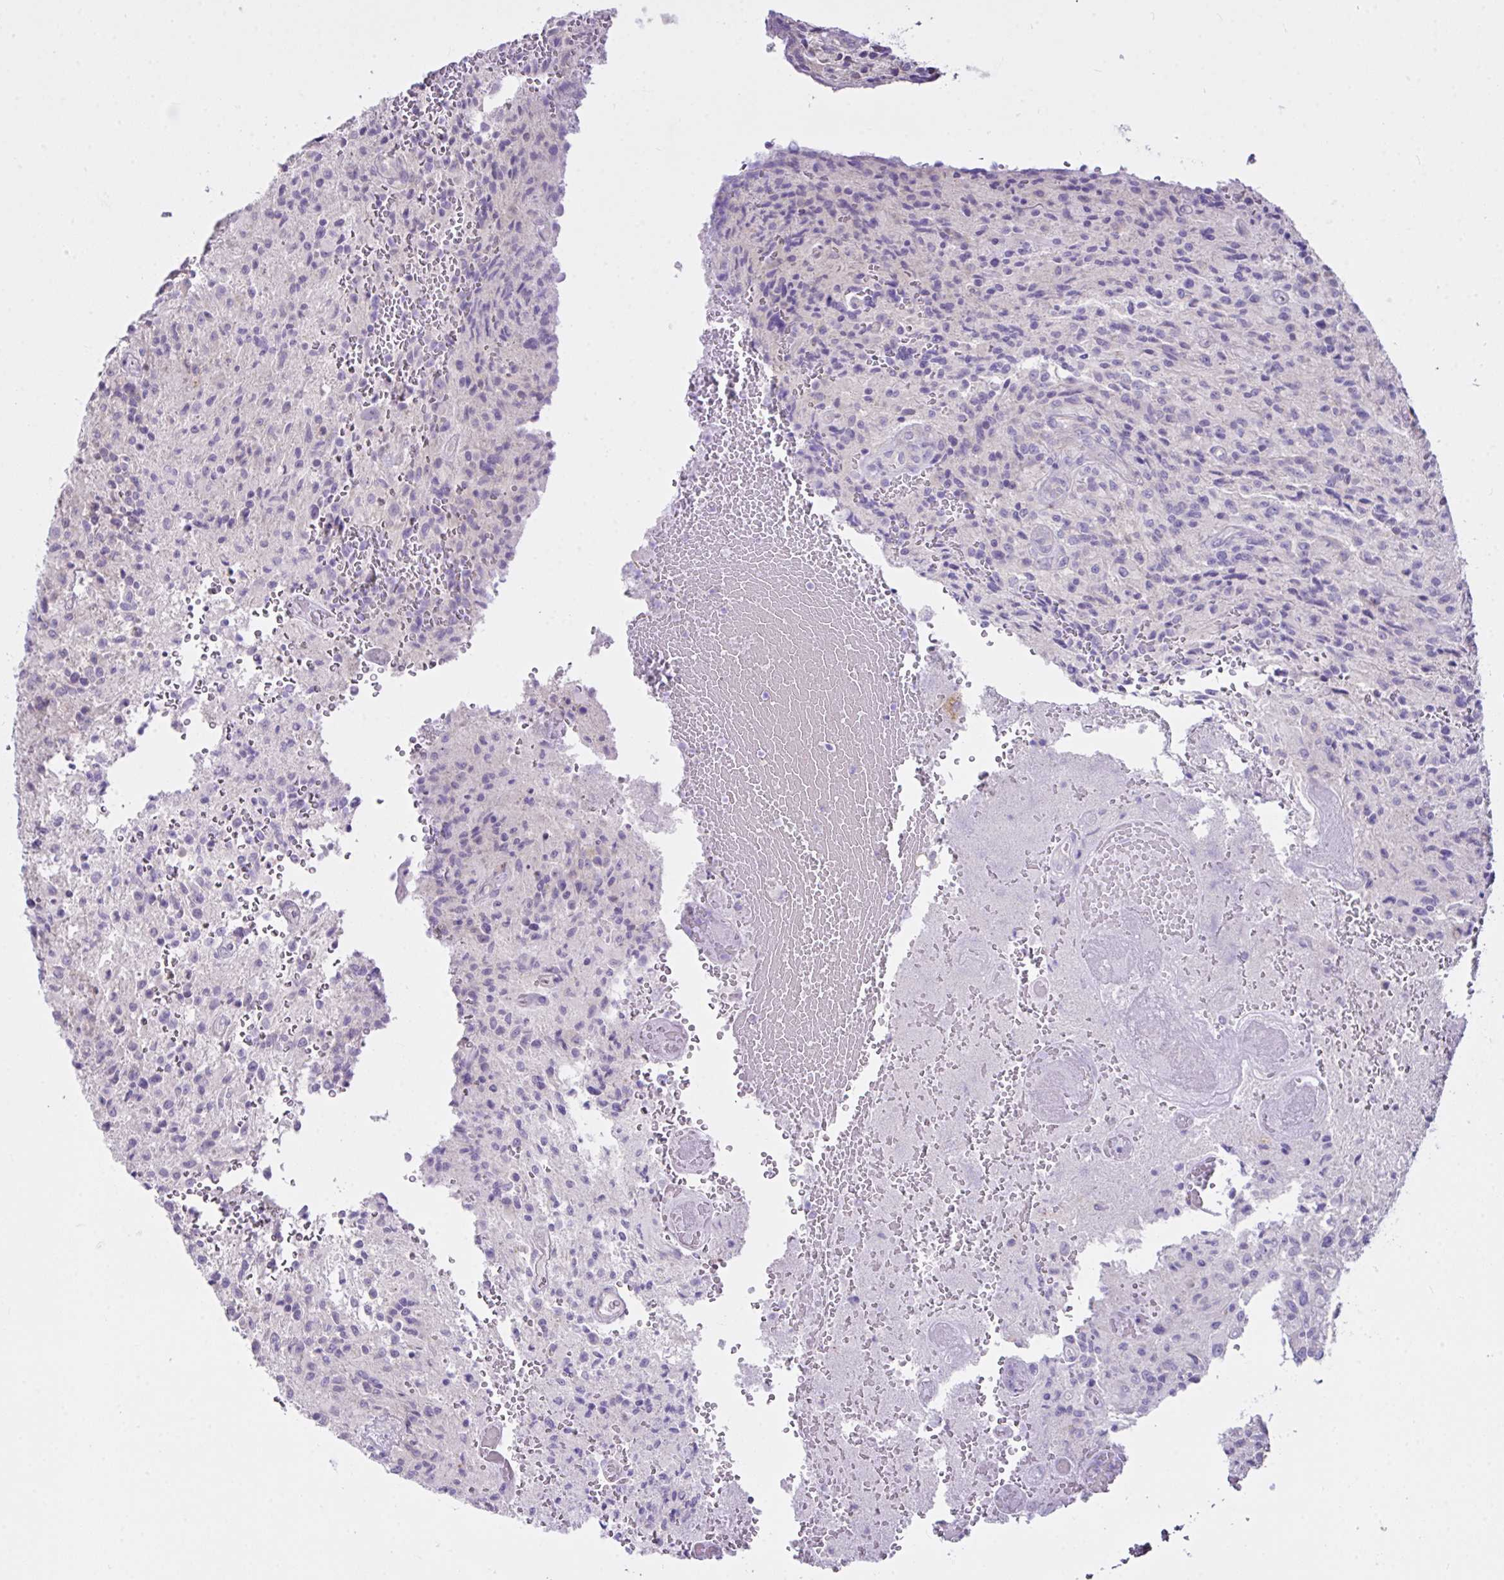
{"staining": {"intensity": "negative", "quantity": "none", "location": "none"}, "tissue": "glioma", "cell_type": "Tumor cells", "image_type": "cancer", "snomed": [{"axis": "morphology", "description": "Normal tissue, NOS"}, {"axis": "morphology", "description": "Glioma, malignant, High grade"}, {"axis": "topography", "description": "Cerebral cortex"}], "caption": "DAB immunohistochemical staining of glioma reveals no significant expression in tumor cells.", "gene": "D2HGDH", "patient": {"sex": "male", "age": 56}}